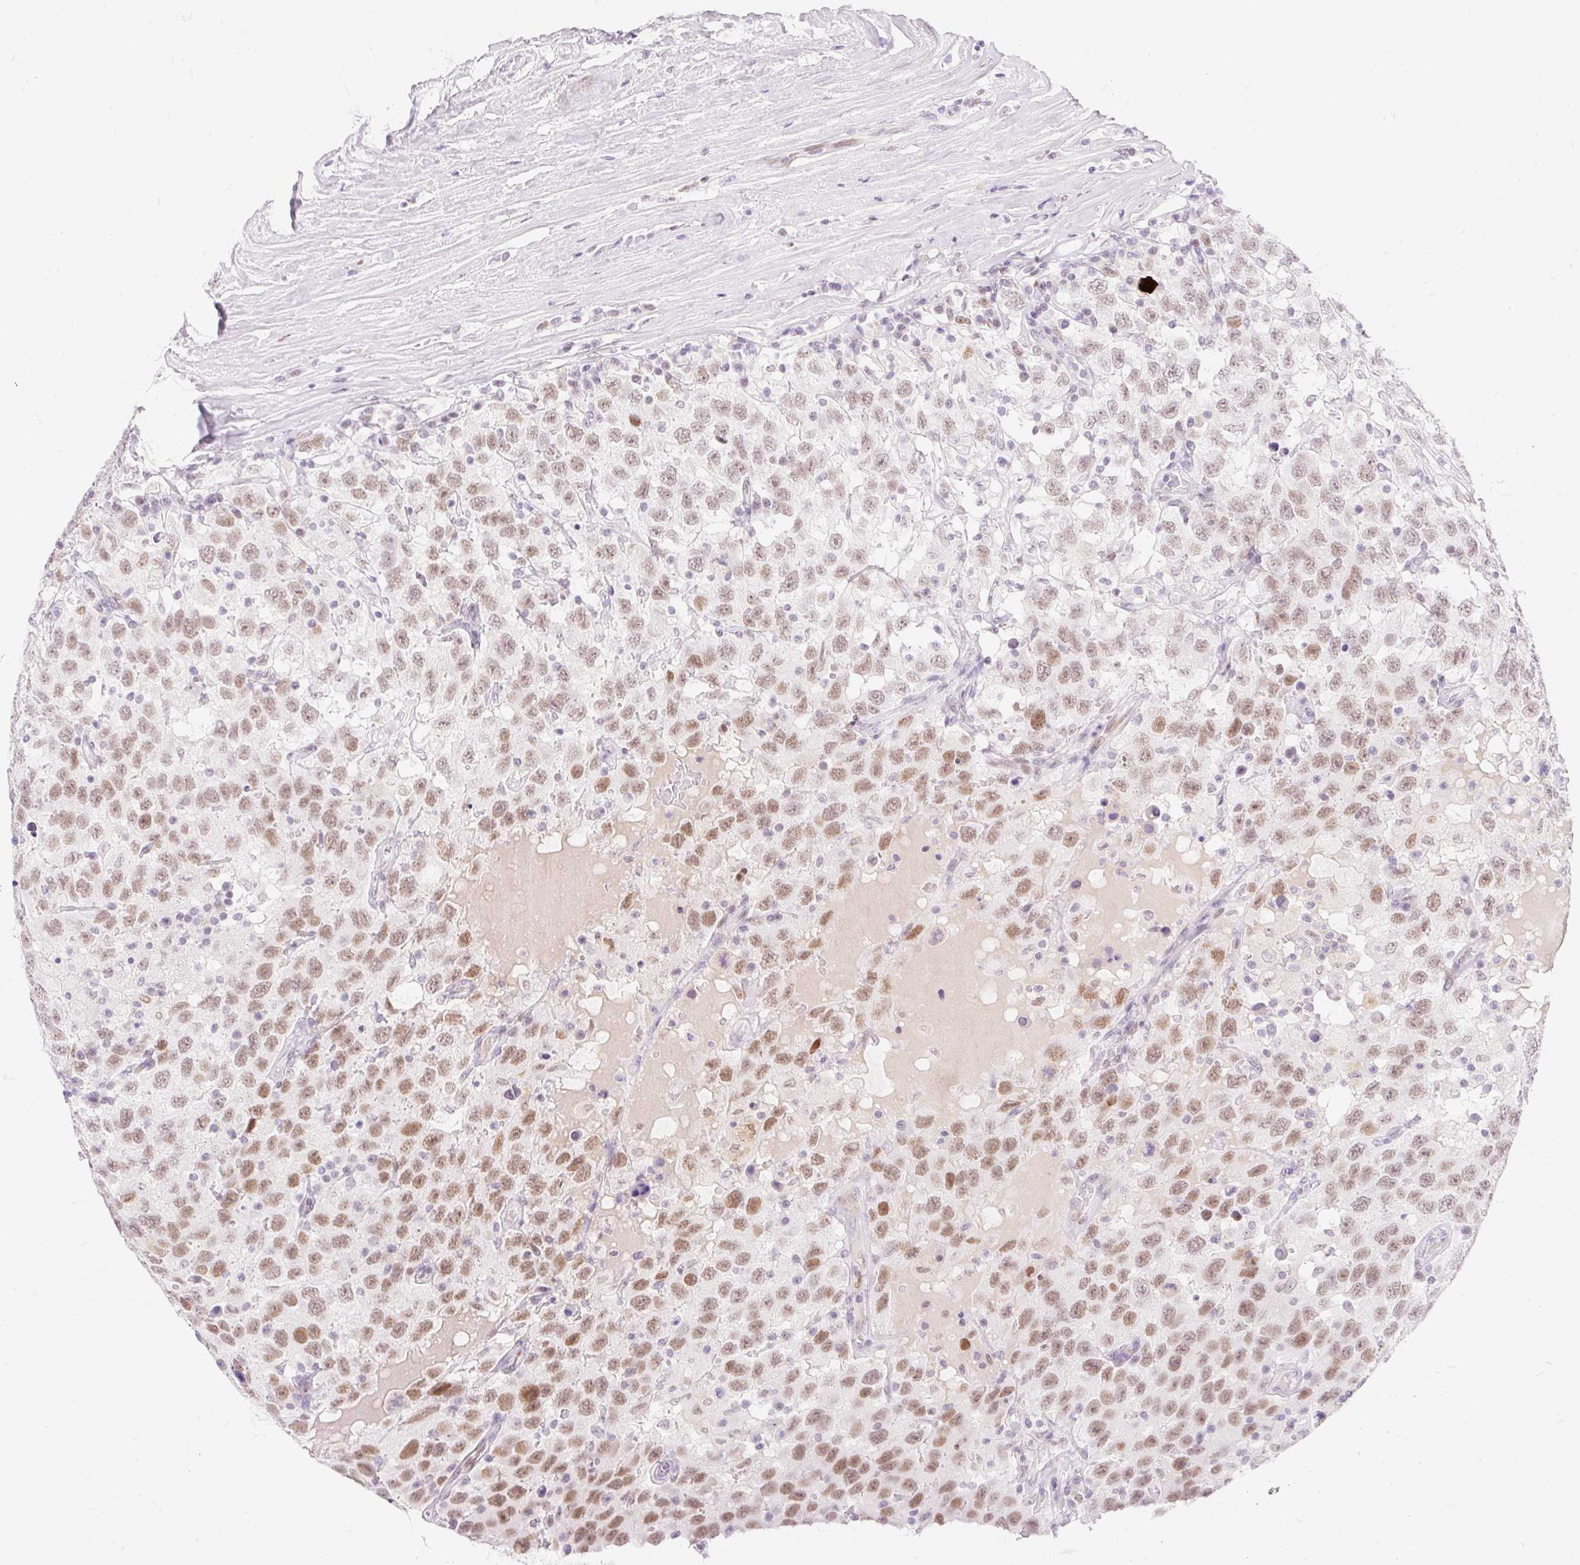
{"staining": {"intensity": "moderate", "quantity": ">75%", "location": "nuclear"}, "tissue": "testis cancer", "cell_type": "Tumor cells", "image_type": "cancer", "snomed": [{"axis": "morphology", "description": "Seminoma, NOS"}, {"axis": "topography", "description": "Testis"}], "caption": "A high-resolution micrograph shows immunohistochemistry (IHC) staining of seminoma (testis), which demonstrates moderate nuclear staining in approximately >75% of tumor cells. The protein is shown in brown color, while the nuclei are stained blue.", "gene": "H2BW1", "patient": {"sex": "male", "age": 41}}